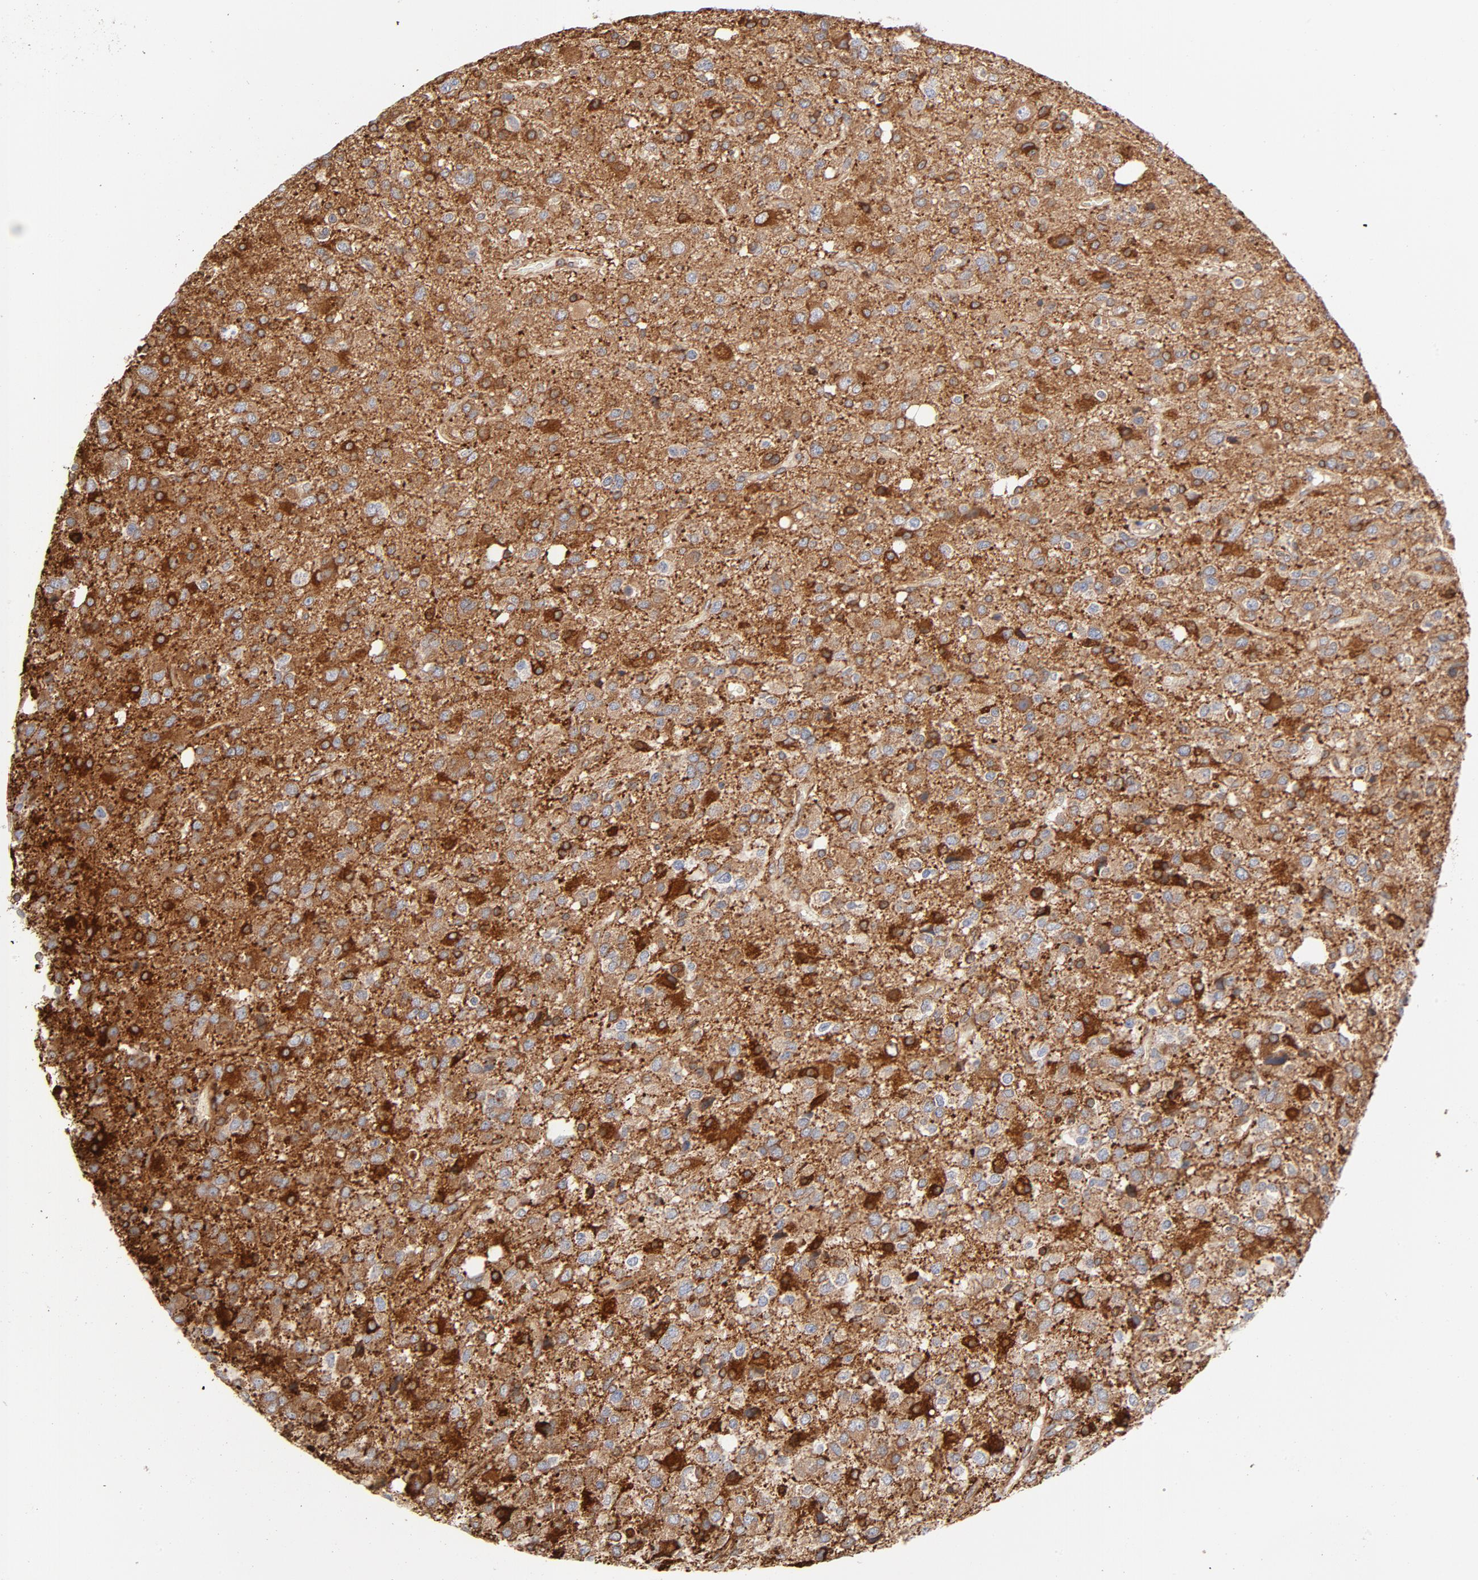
{"staining": {"intensity": "strong", "quantity": ">75%", "location": "cytoplasmic/membranous"}, "tissue": "glioma", "cell_type": "Tumor cells", "image_type": "cancer", "snomed": [{"axis": "morphology", "description": "Glioma, malignant, High grade"}, {"axis": "topography", "description": "Brain"}], "caption": "The photomicrograph shows a brown stain indicating the presence of a protein in the cytoplasmic/membranous of tumor cells in glioma. (Stains: DAB (3,3'-diaminobenzidine) in brown, nuclei in blue, Microscopy: brightfield microscopy at high magnification).", "gene": "CANX", "patient": {"sex": "male", "age": 47}}